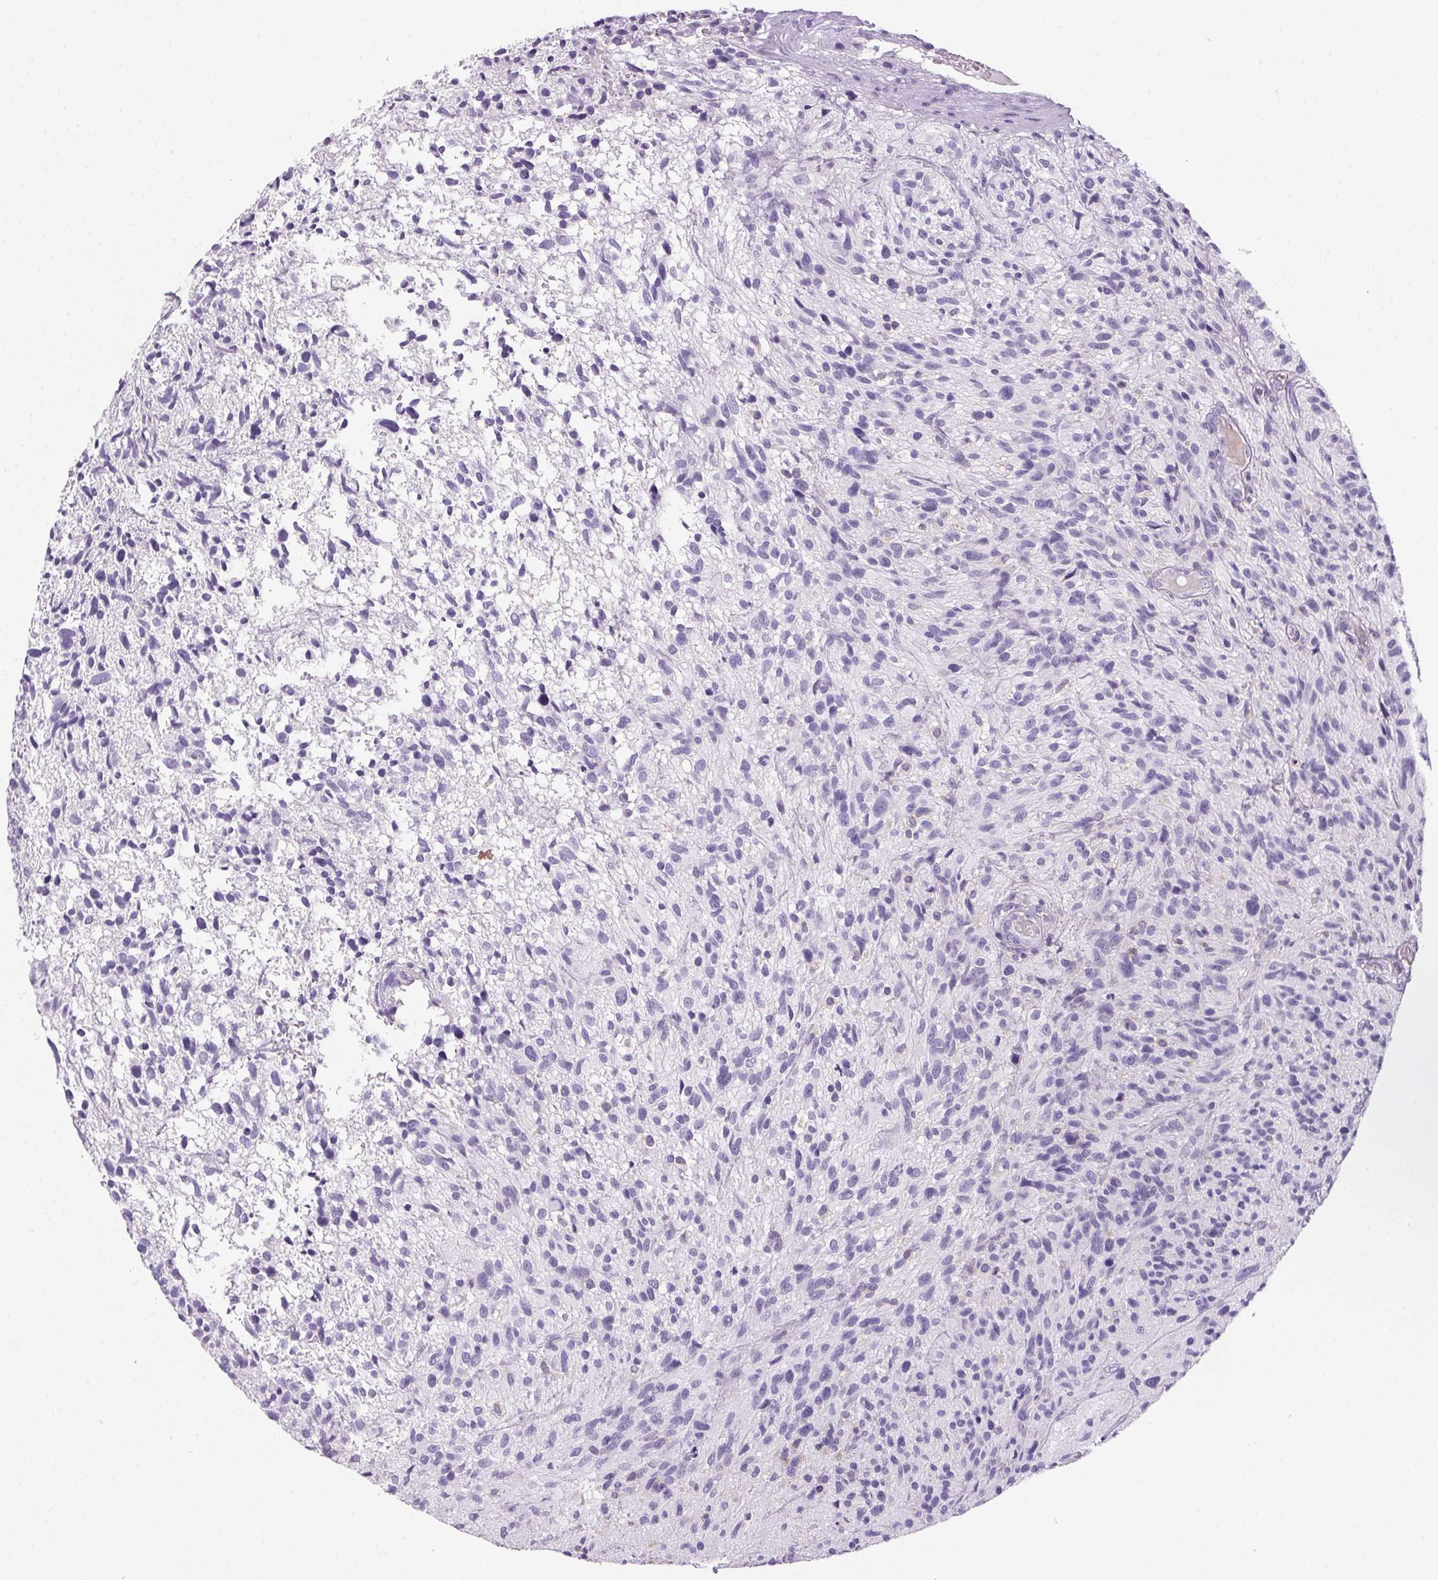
{"staining": {"intensity": "negative", "quantity": "none", "location": "none"}, "tissue": "glioma", "cell_type": "Tumor cells", "image_type": "cancer", "snomed": [{"axis": "morphology", "description": "Glioma, malignant, High grade"}, {"axis": "topography", "description": "Brain"}], "caption": "A histopathology image of glioma stained for a protein shows no brown staining in tumor cells. (DAB (3,3'-diaminobenzidine) immunohistochemistry (IHC) with hematoxylin counter stain).", "gene": "S100A2", "patient": {"sex": "male", "age": 75}}